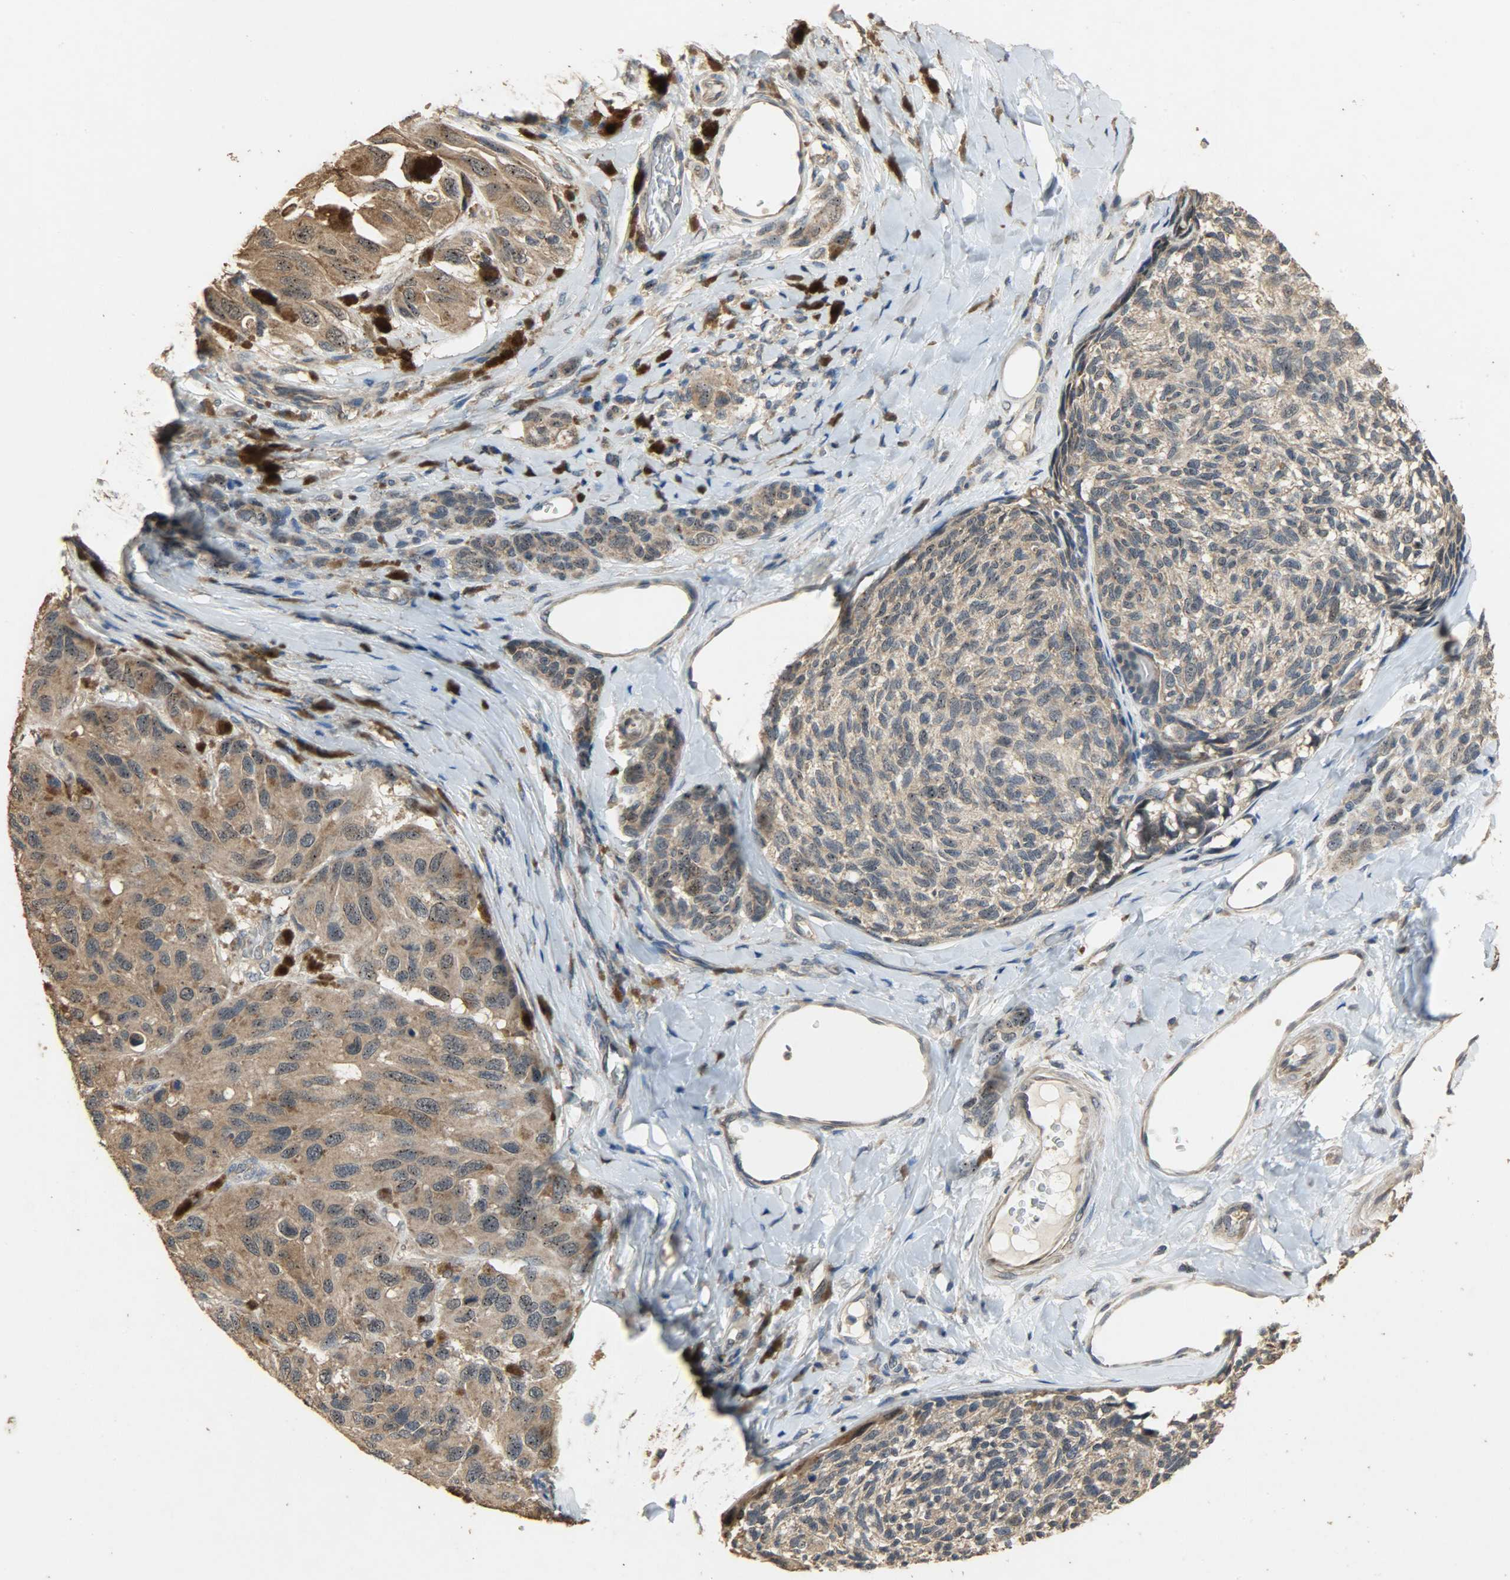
{"staining": {"intensity": "moderate", "quantity": ">75%", "location": "cytoplasmic/membranous"}, "tissue": "melanoma", "cell_type": "Tumor cells", "image_type": "cancer", "snomed": [{"axis": "morphology", "description": "Malignant melanoma, NOS"}, {"axis": "topography", "description": "Skin"}], "caption": "This is a photomicrograph of immunohistochemistry staining of malignant melanoma, which shows moderate expression in the cytoplasmic/membranous of tumor cells.", "gene": "CDKN2C", "patient": {"sex": "female", "age": 73}}